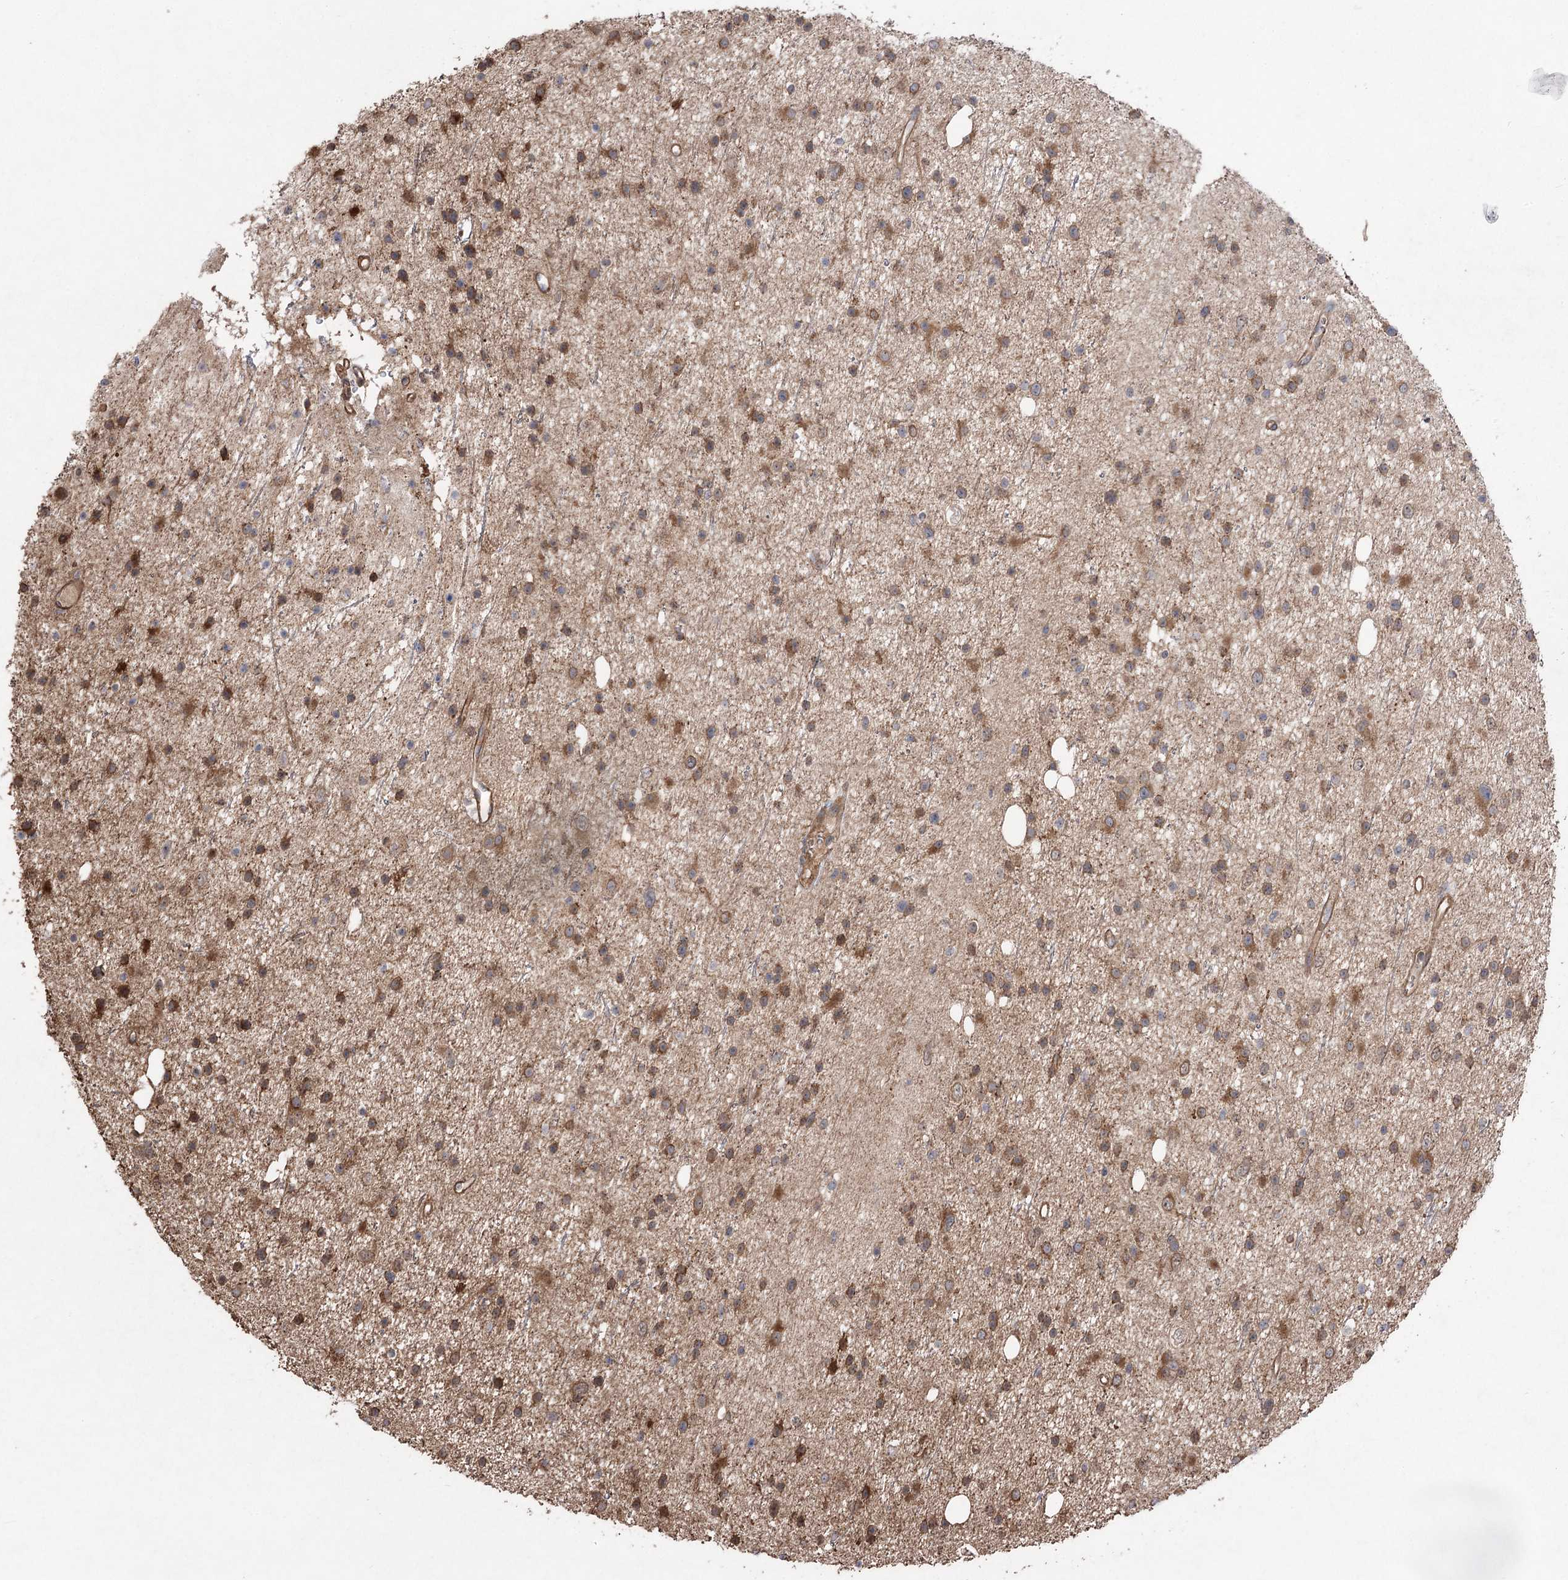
{"staining": {"intensity": "moderate", "quantity": ">75%", "location": "cytoplasmic/membranous"}, "tissue": "glioma", "cell_type": "Tumor cells", "image_type": "cancer", "snomed": [{"axis": "morphology", "description": "Glioma, malignant, Low grade"}, {"axis": "topography", "description": "Cerebral cortex"}], "caption": "DAB (3,3'-diaminobenzidine) immunohistochemical staining of glioma displays moderate cytoplasmic/membranous protein staining in approximately >75% of tumor cells. The staining was performed using DAB (3,3'-diaminobenzidine) to visualize the protein expression in brown, while the nuclei were stained in blue with hematoxylin (Magnification: 20x).", "gene": "LARS2", "patient": {"sex": "female", "age": 39}}